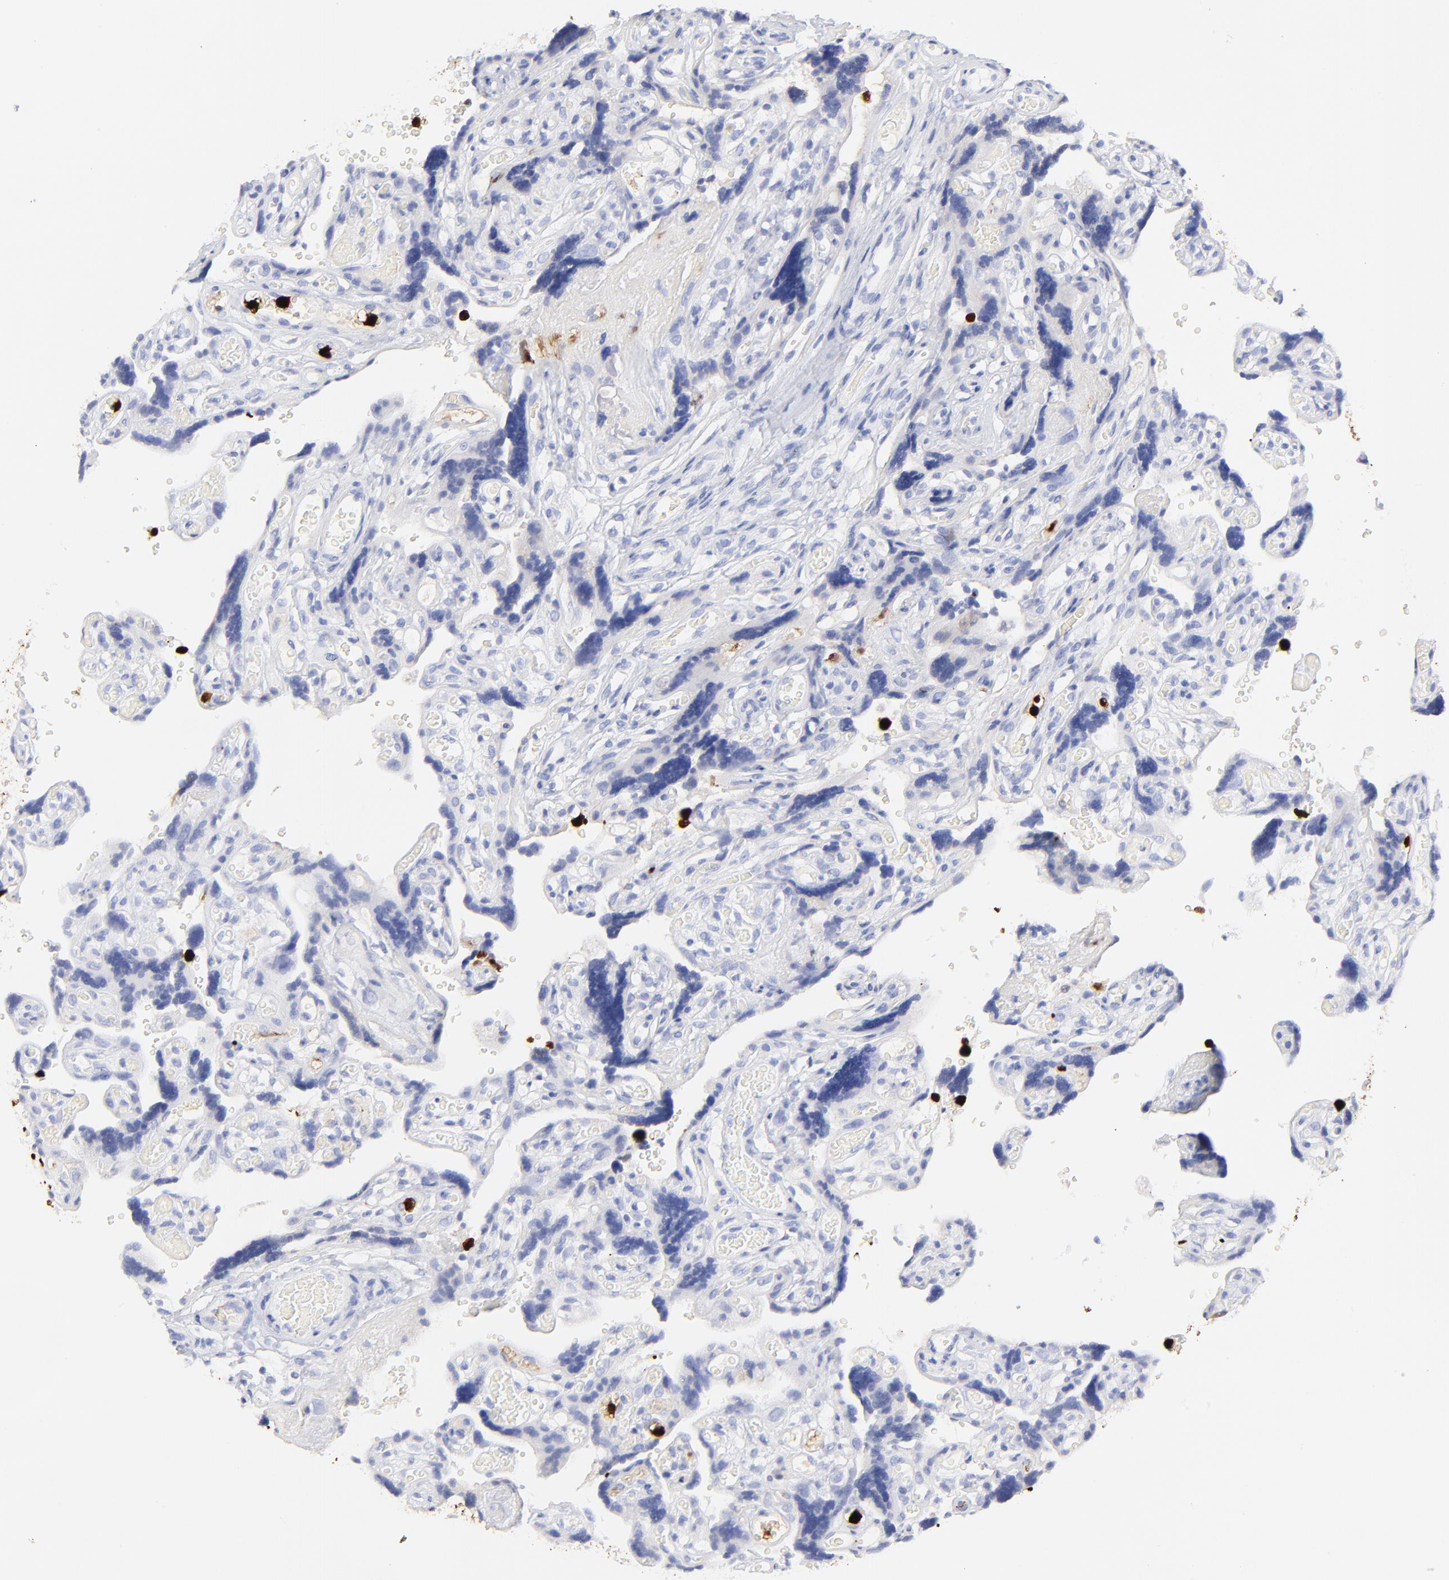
{"staining": {"intensity": "negative", "quantity": "none", "location": "none"}, "tissue": "placenta", "cell_type": "Decidual cells", "image_type": "normal", "snomed": [{"axis": "morphology", "description": "Normal tissue, NOS"}, {"axis": "topography", "description": "Placenta"}], "caption": "High magnification brightfield microscopy of unremarkable placenta stained with DAB (brown) and counterstained with hematoxylin (blue): decidual cells show no significant staining. Brightfield microscopy of immunohistochemistry (IHC) stained with DAB (brown) and hematoxylin (blue), captured at high magnification.", "gene": "S100A12", "patient": {"sex": "female", "age": 30}}